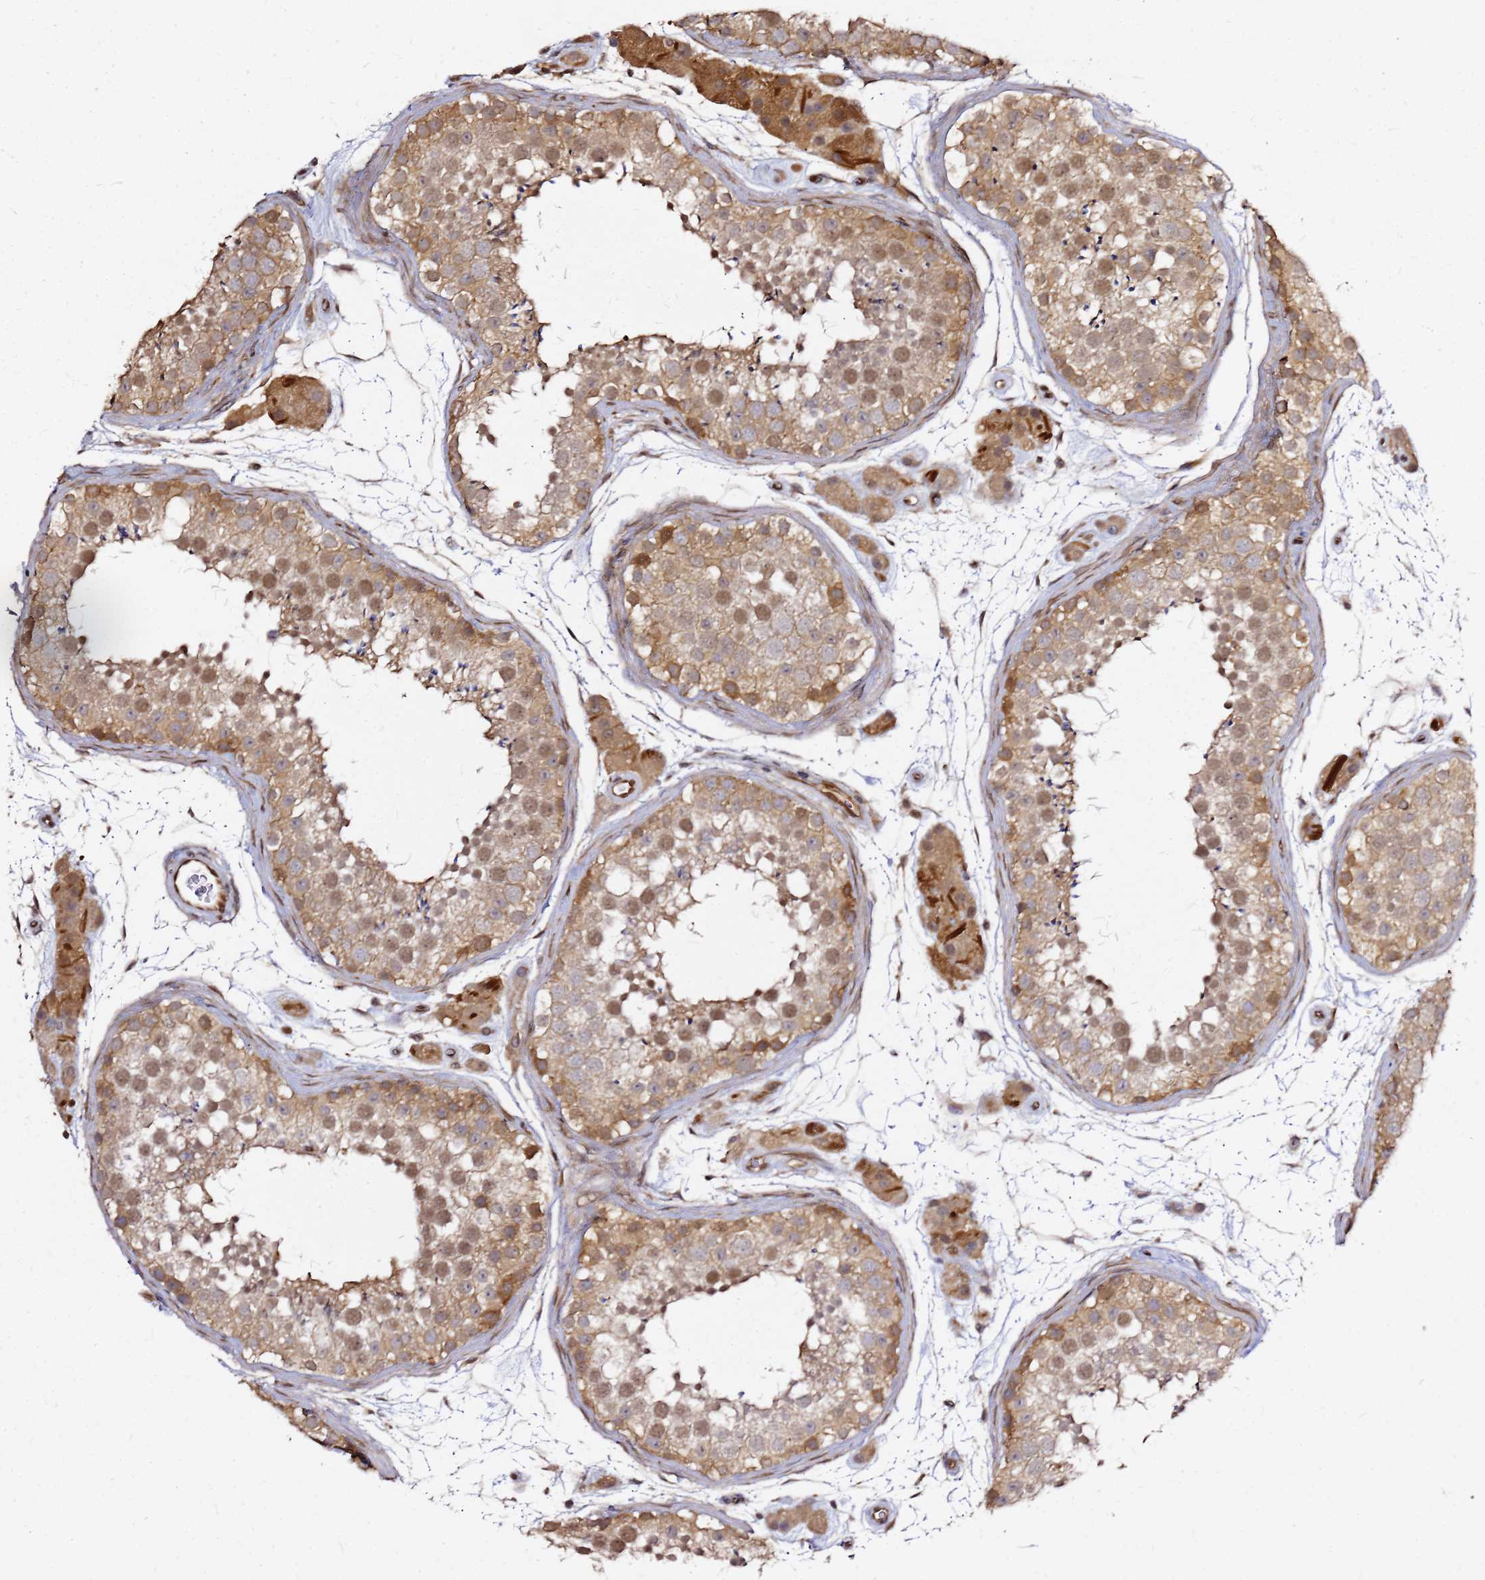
{"staining": {"intensity": "moderate", "quantity": ">75%", "location": "cytoplasmic/membranous,nuclear"}, "tissue": "testis", "cell_type": "Cells in seminiferous ducts", "image_type": "normal", "snomed": [{"axis": "morphology", "description": "Normal tissue, NOS"}, {"axis": "topography", "description": "Testis"}], "caption": "Protein expression analysis of unremarkable human testis reveals moderate cytoplasmic/membranous,nuclear staining in about >75% of cells in seminiferous ducts.", "gene": "NUDT14", "patient": {"sex": "male", "age": 41}}